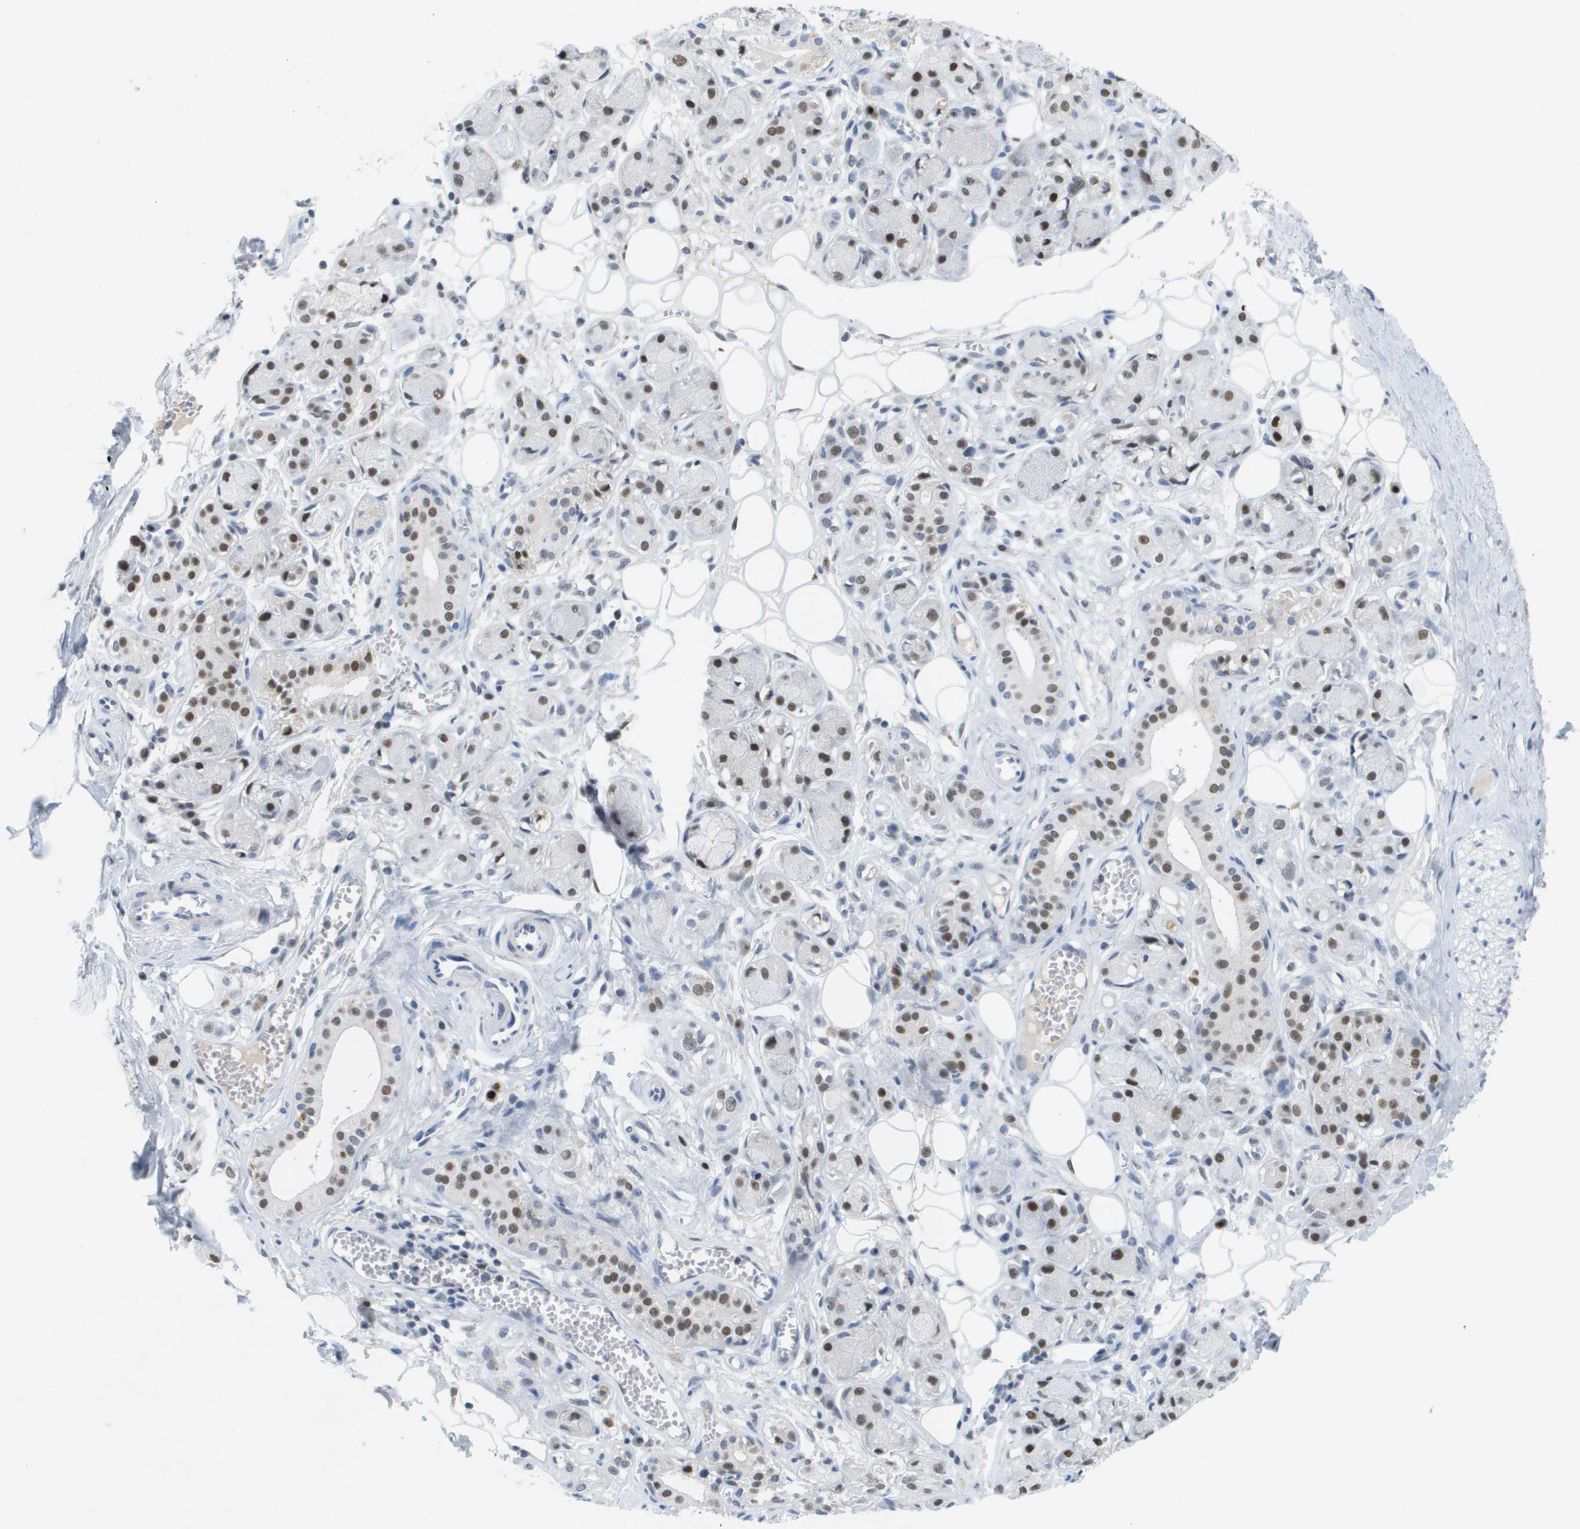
{"staining": {"intensity": "moderate", "quantity": "<25%", "location": "nuclear"}, "tissue": "adipose tissue", "cell_type": "Adipocytes", "image_type": "normal", "snomed": [{"axis": "morphology", "description": "Normal tissue, NOS"}, {"axis": "morphology", "description": "Inflammation, NOS"}, {"axis": "topography", "description": "Salivary gland"}, {"axis": "topography", "description": "Peripheral nerve tissue"}], "caption": "Moderate nuclear staining for a protein is appreciated in approximately <25% of adipocytes of unremarkable adipose tissue using IHC.", "gene": "TP53RK", "patient": {"sex": "female", "age": 75}}